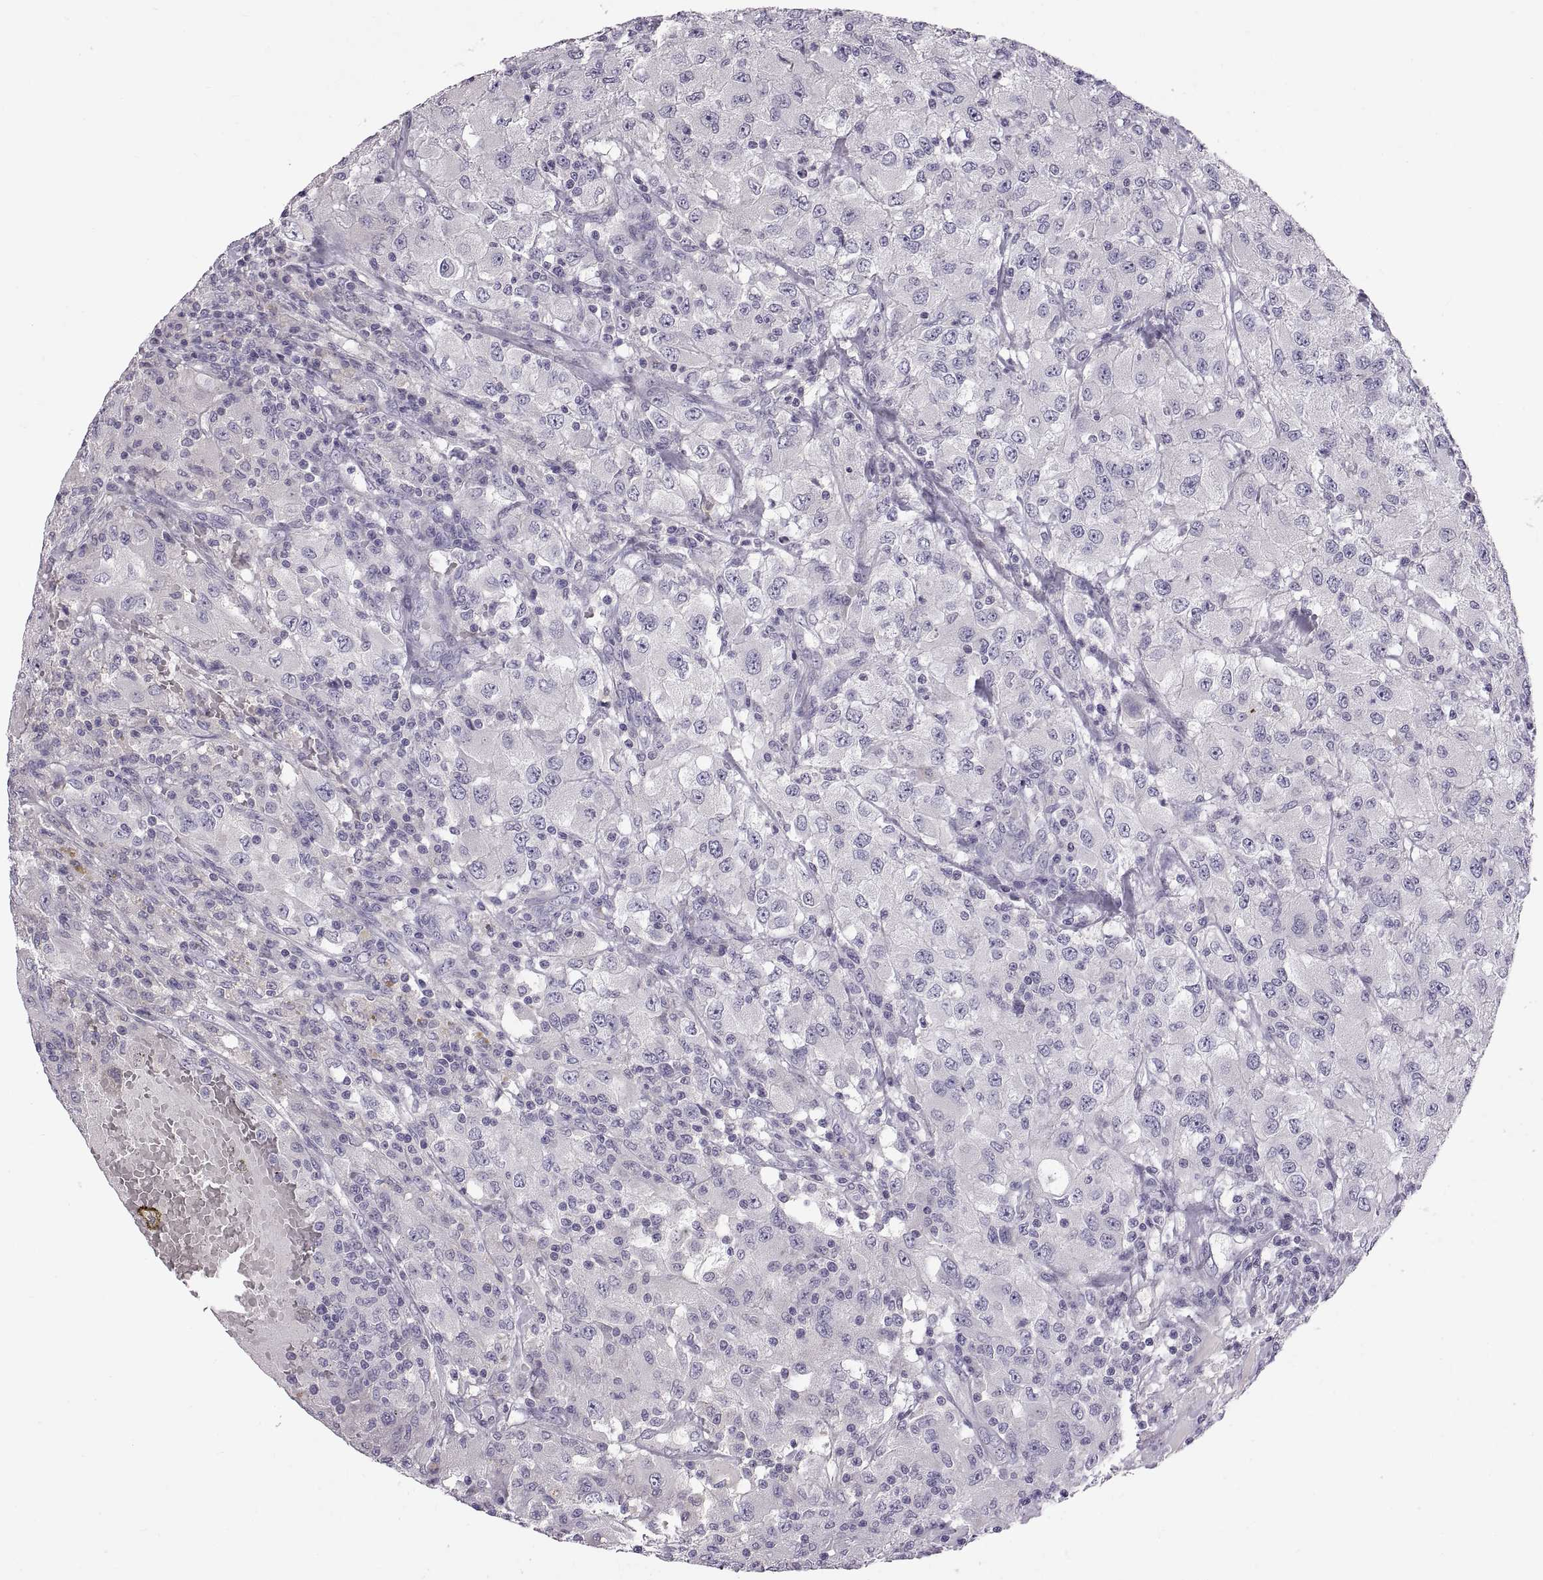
{"staining": {"intensity": "negative", "quantity": "none", "location": "none"}, "tissue": "renal cancer", "cell_type": "Tumor cells", "image_type": "cancer", "snomed": [{"axis": "morphology", "description": "Adenocarcinoma, NOS"}, {"axis": "topography", "description": "Kidney"}], "caption": "Immunohistochemistry (IHC) micrograph of renal cancer (adenocarcinoma) stained for a protein (brown), which exhibits no positivity in tumor cells.", "gene": "WFDC8", "patient": {"sex": "female", "age": 67}}